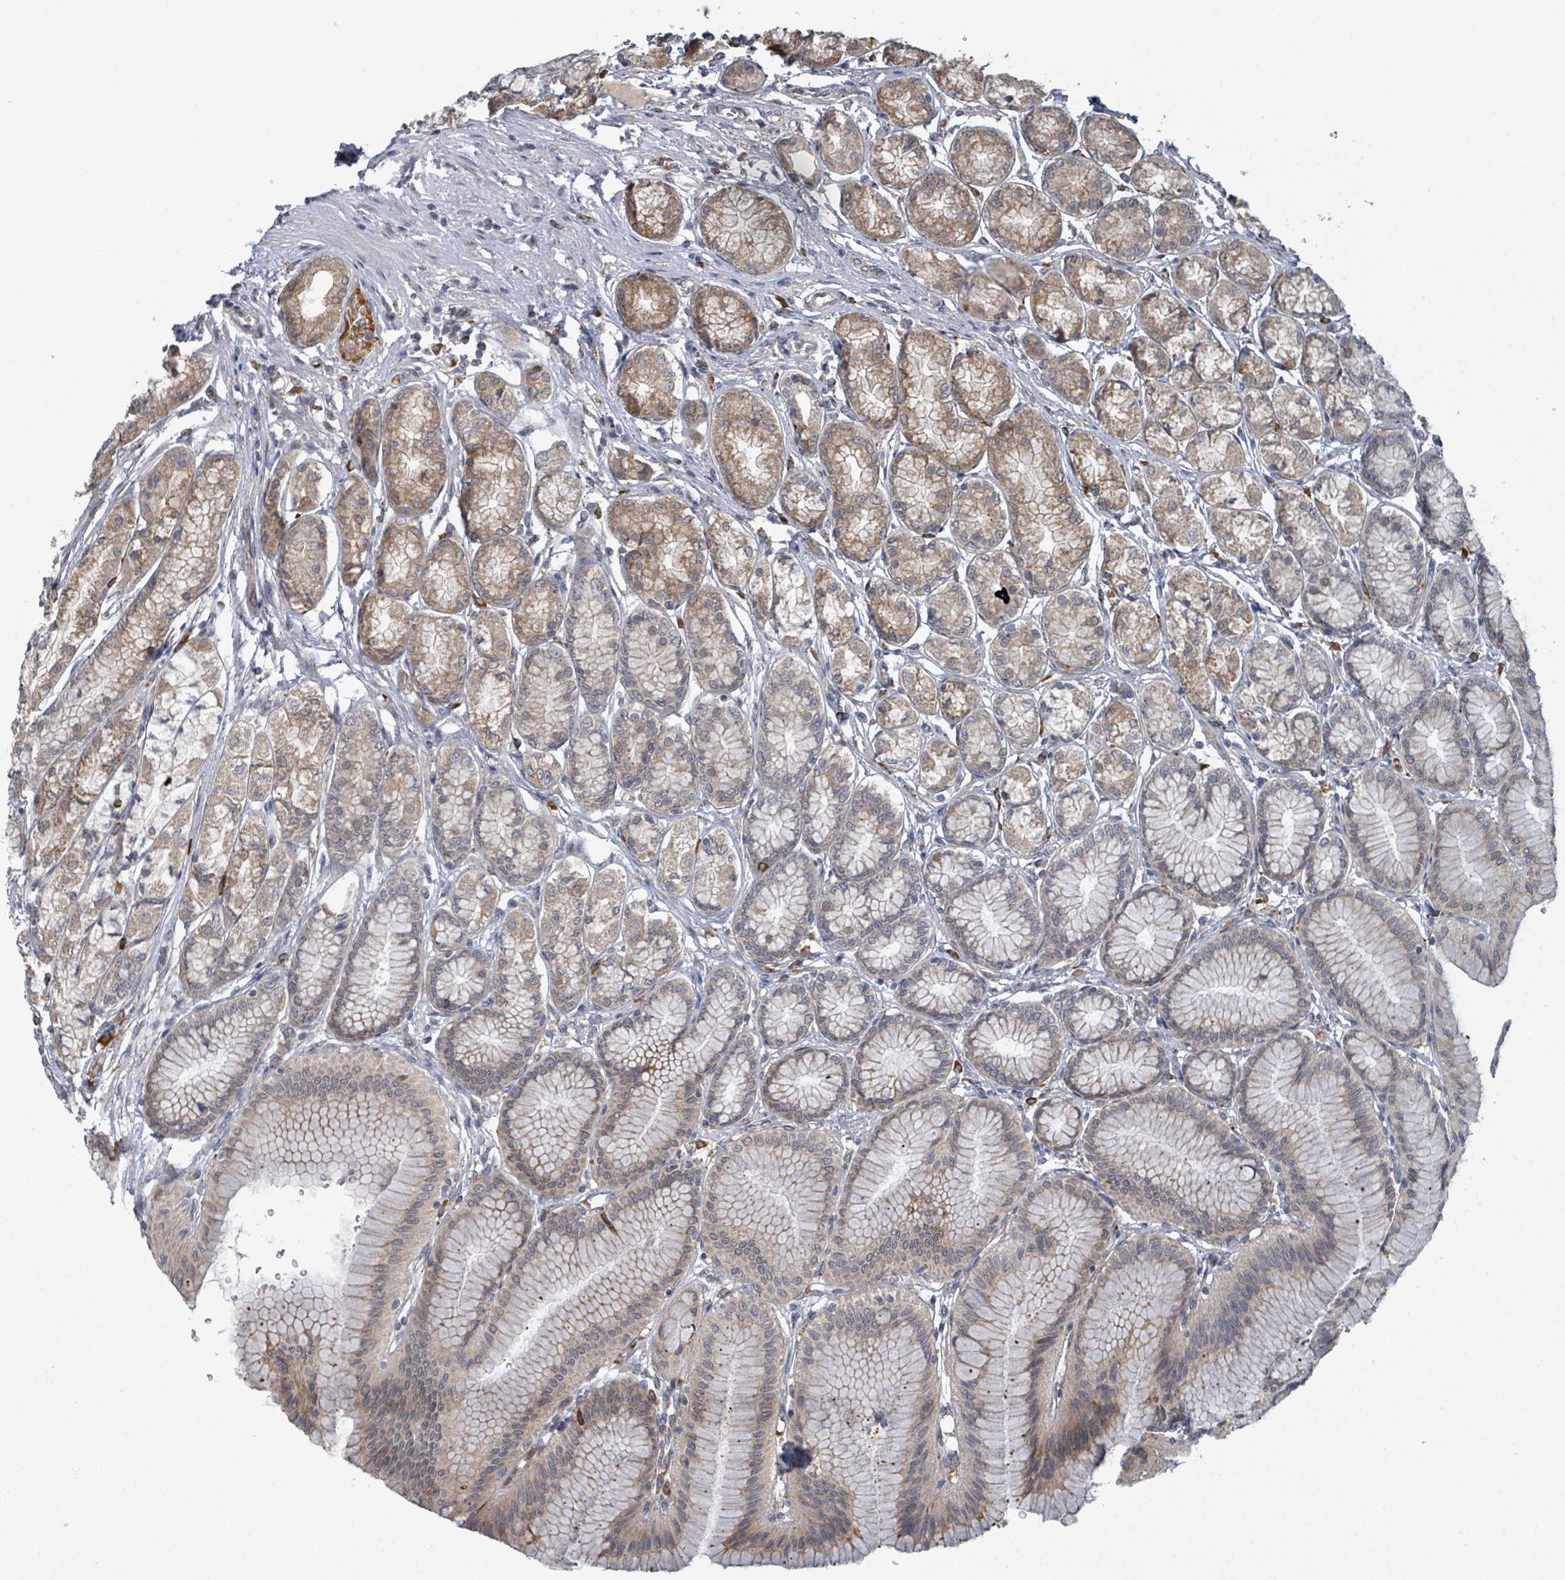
{"staining": {"intensity": "moderate", "quantity": ">75%", "location": "cytoplasmic/membranous"}, "tissue": "stomach", "cell_type": "Glandular cells", "image_type": "normal", "snomed": [{"axis": "morphology", "description": "Normal tissue, NOS"}, {"axis": "morphology", "description": "Adenocarcinoma, NOS"}, {"axis": "morphology", "description": "Adenocarcinoma, High grade"}, {"axis": "topography", "description": "Stomach, upper"}, {"axis": "topography", "description": "Stomach"}], "caption": "A photomicrograph of human stomach stained for a protein demonstrates moderate cytoplasmic/membranous brown staining in glandular cells. Using DAB (brown) and hematoxylin (blue) stains, captured at high magnification using brightfield microscopy.", "gene": "SHROOM2", "patient": {"sex": "female", "age": 65}}